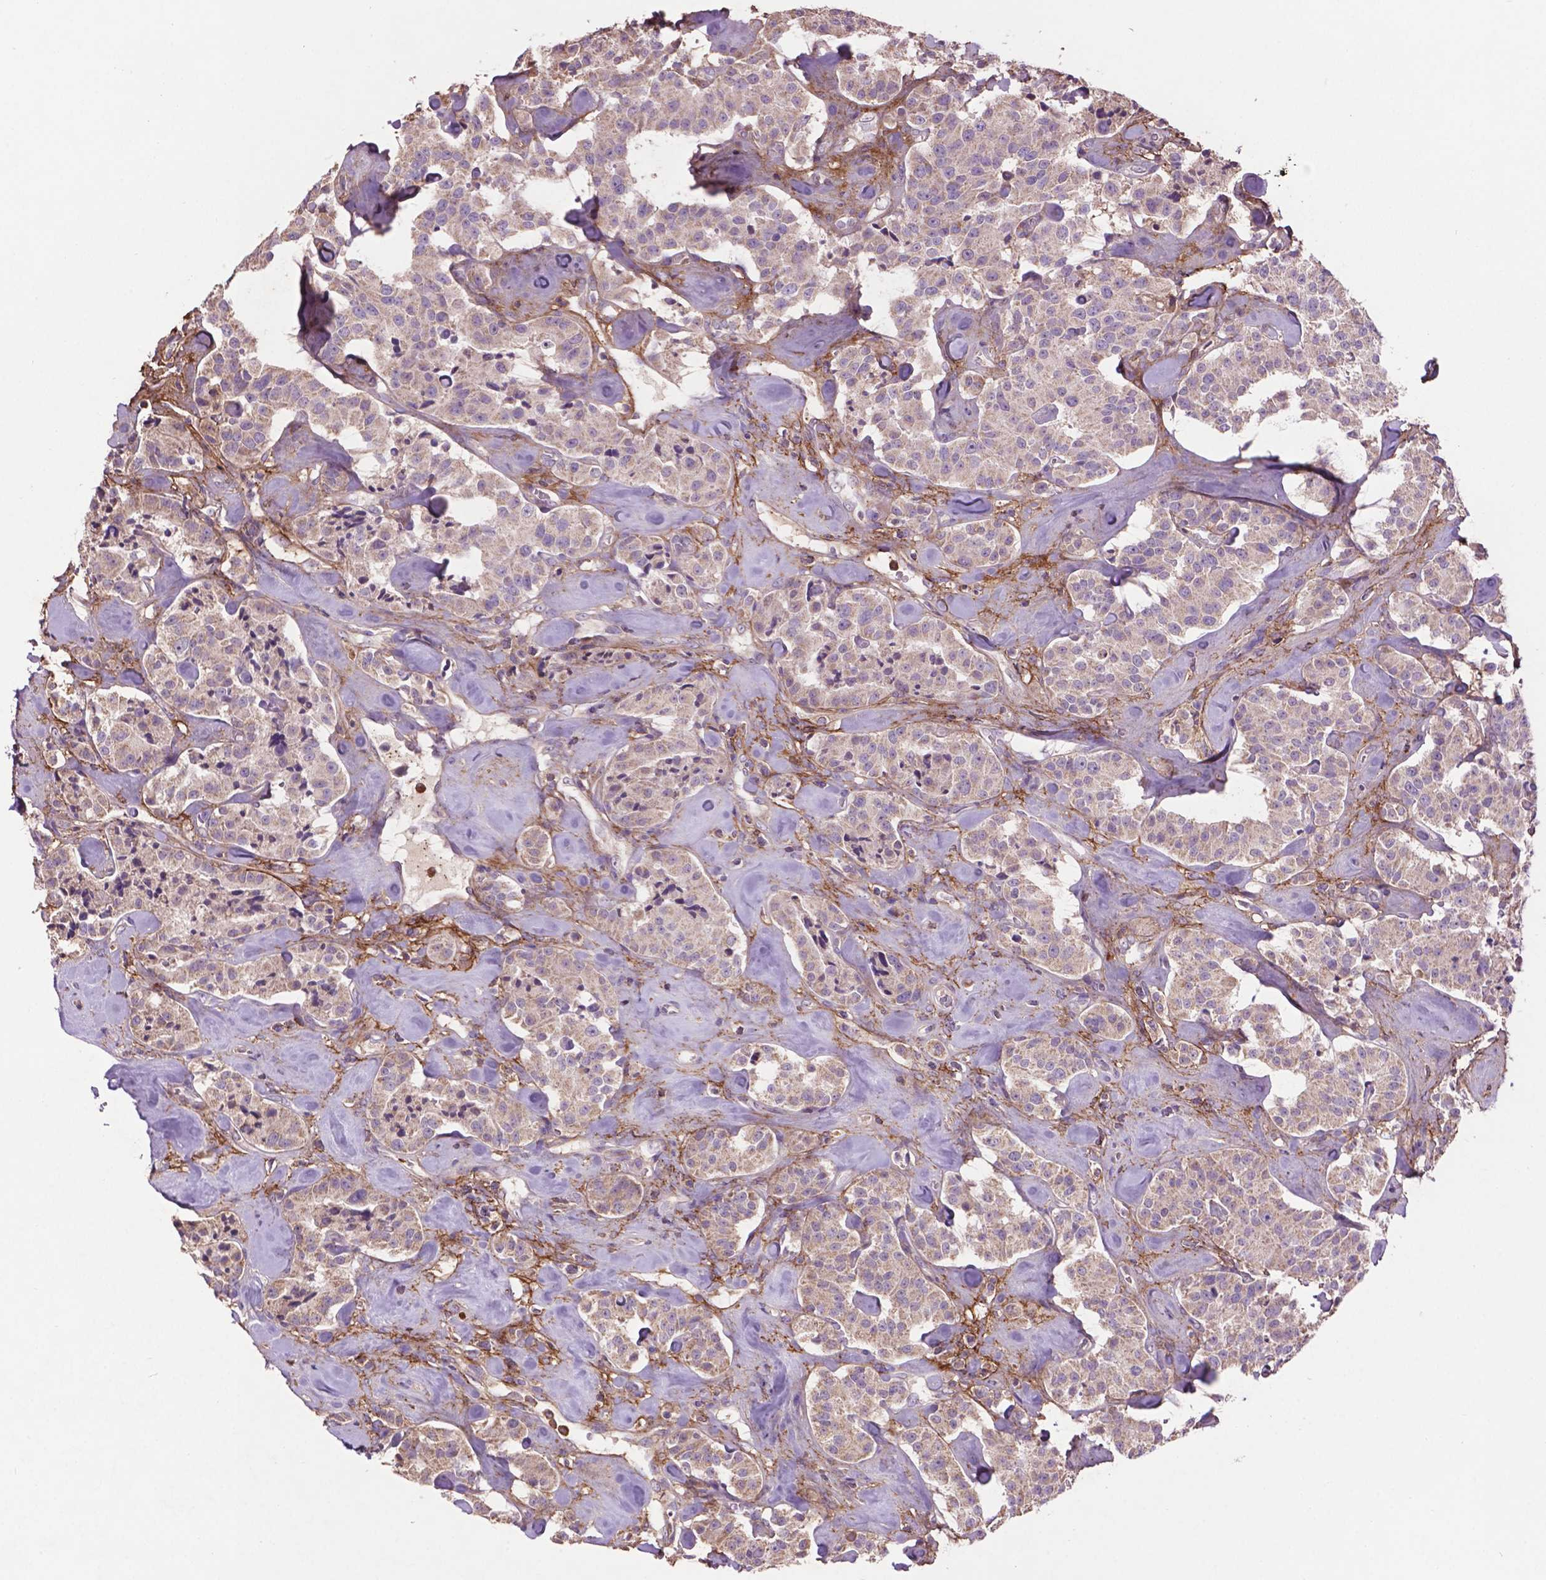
{"staining": {"intensity": "negative", "quantity": "none", "location": "none"}, "tissue": "carcinoid", "cell_type": "Tumor cells", "image_type": "cancer", "snomed": [{"axis": "morphology", "description": "Carcinoid, malignant, NOS"}, {"axis": "topography", "description": "Pancreas"}], "caption": "Malignant carcinoid was stained to show a protein in brown. There is no significant expression in tumor cells.", "gene": "LRRC3C", "patient": {"sex": "male", "age": 41}}